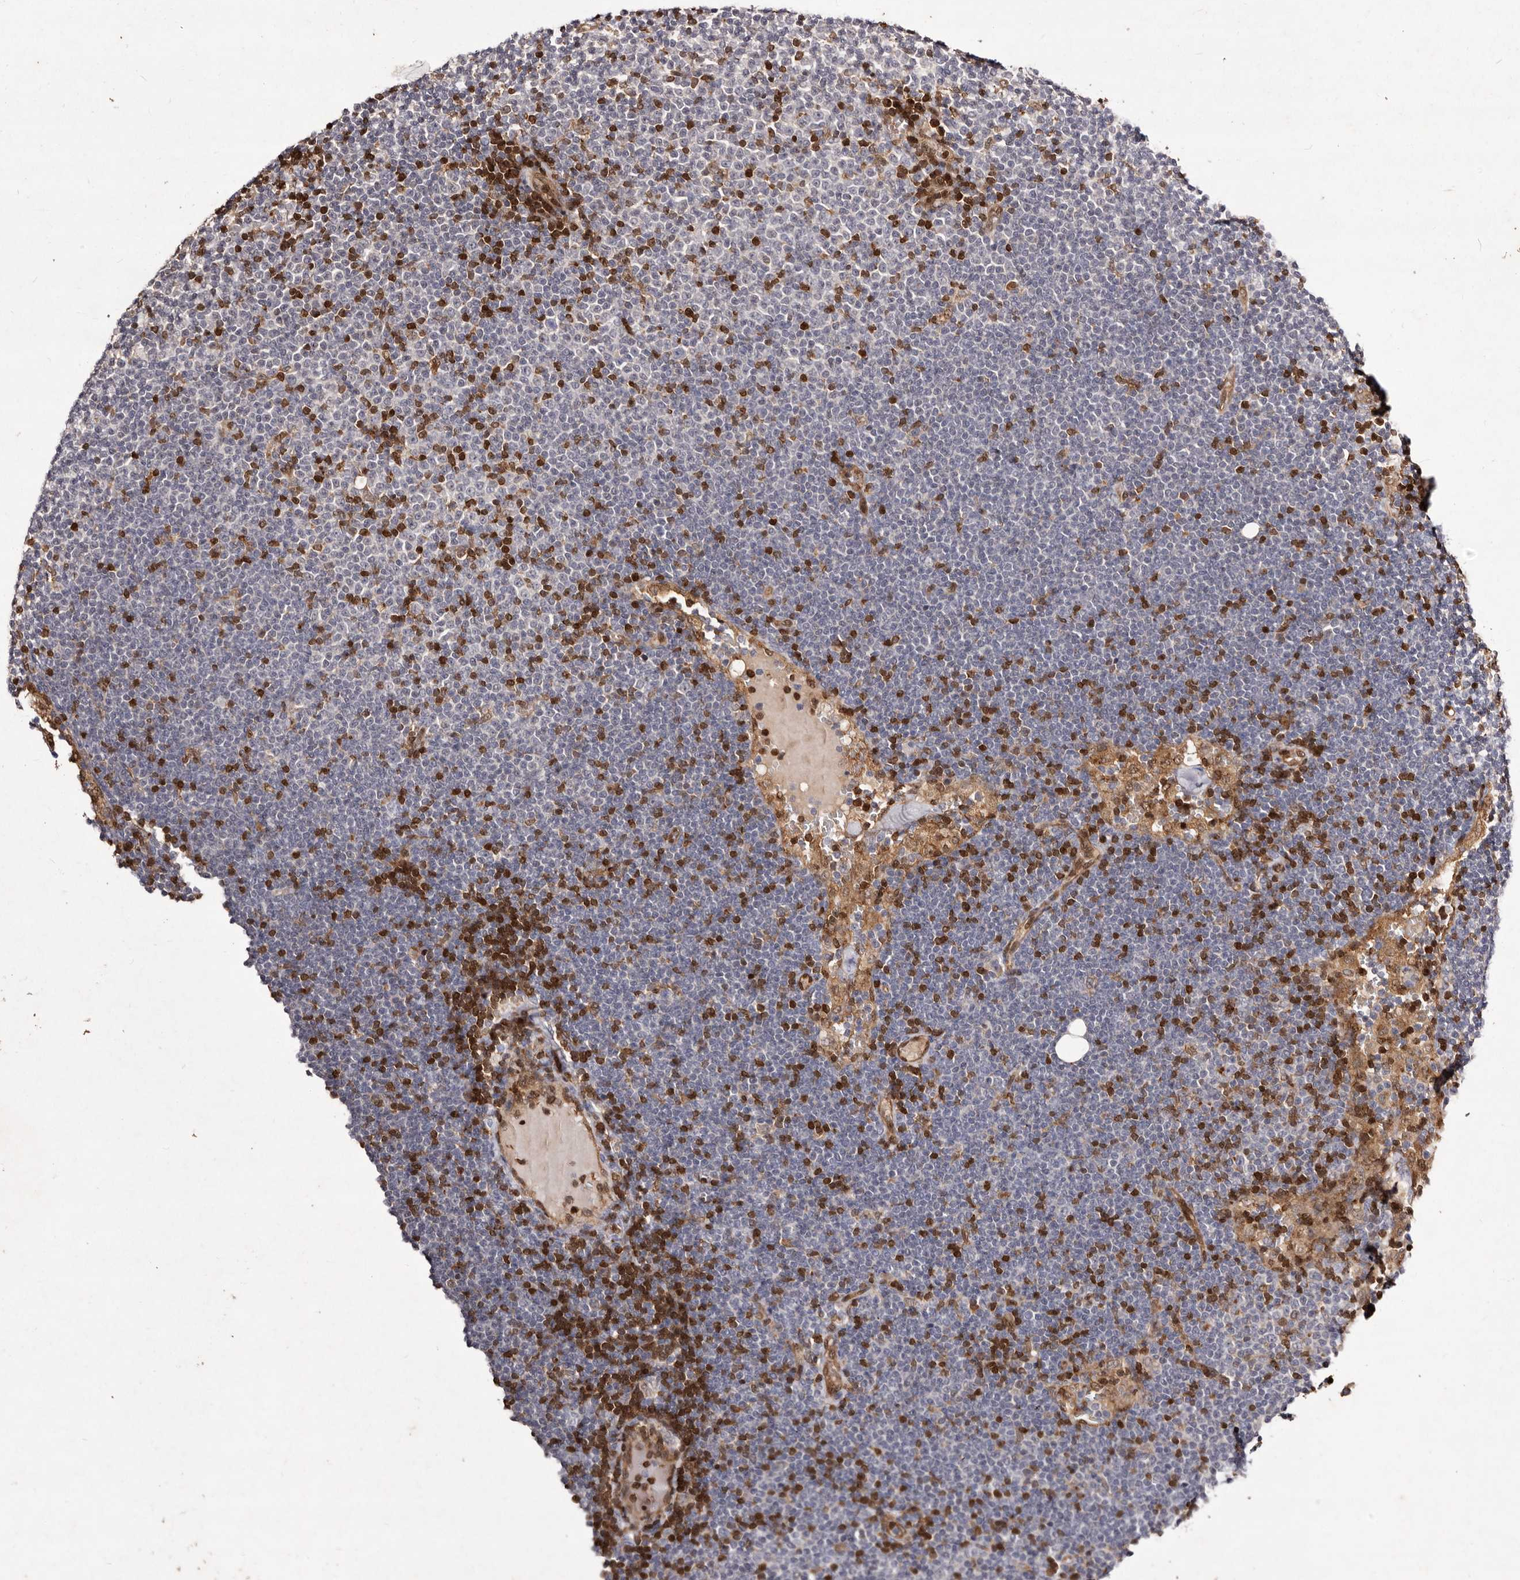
{"staining": {"intensity": "negative", "quantity": "none", "location": "none"}, "tissue": "lymphoma", "cell_type": "Tumor cells", "image_type": "cancer", "snomed": [{"axis": "morphology", "description": "Malignant lymphoma, non-Hodgkin's type, Low grade"}, {"axis": "topography", "description": "Lymph node"}], "caption": "Protein analysis of lymphoma reveals no significant staining in tumor cells.", "gene": "GIMAP4", "patient": {"sex": "female", "age": 53}}